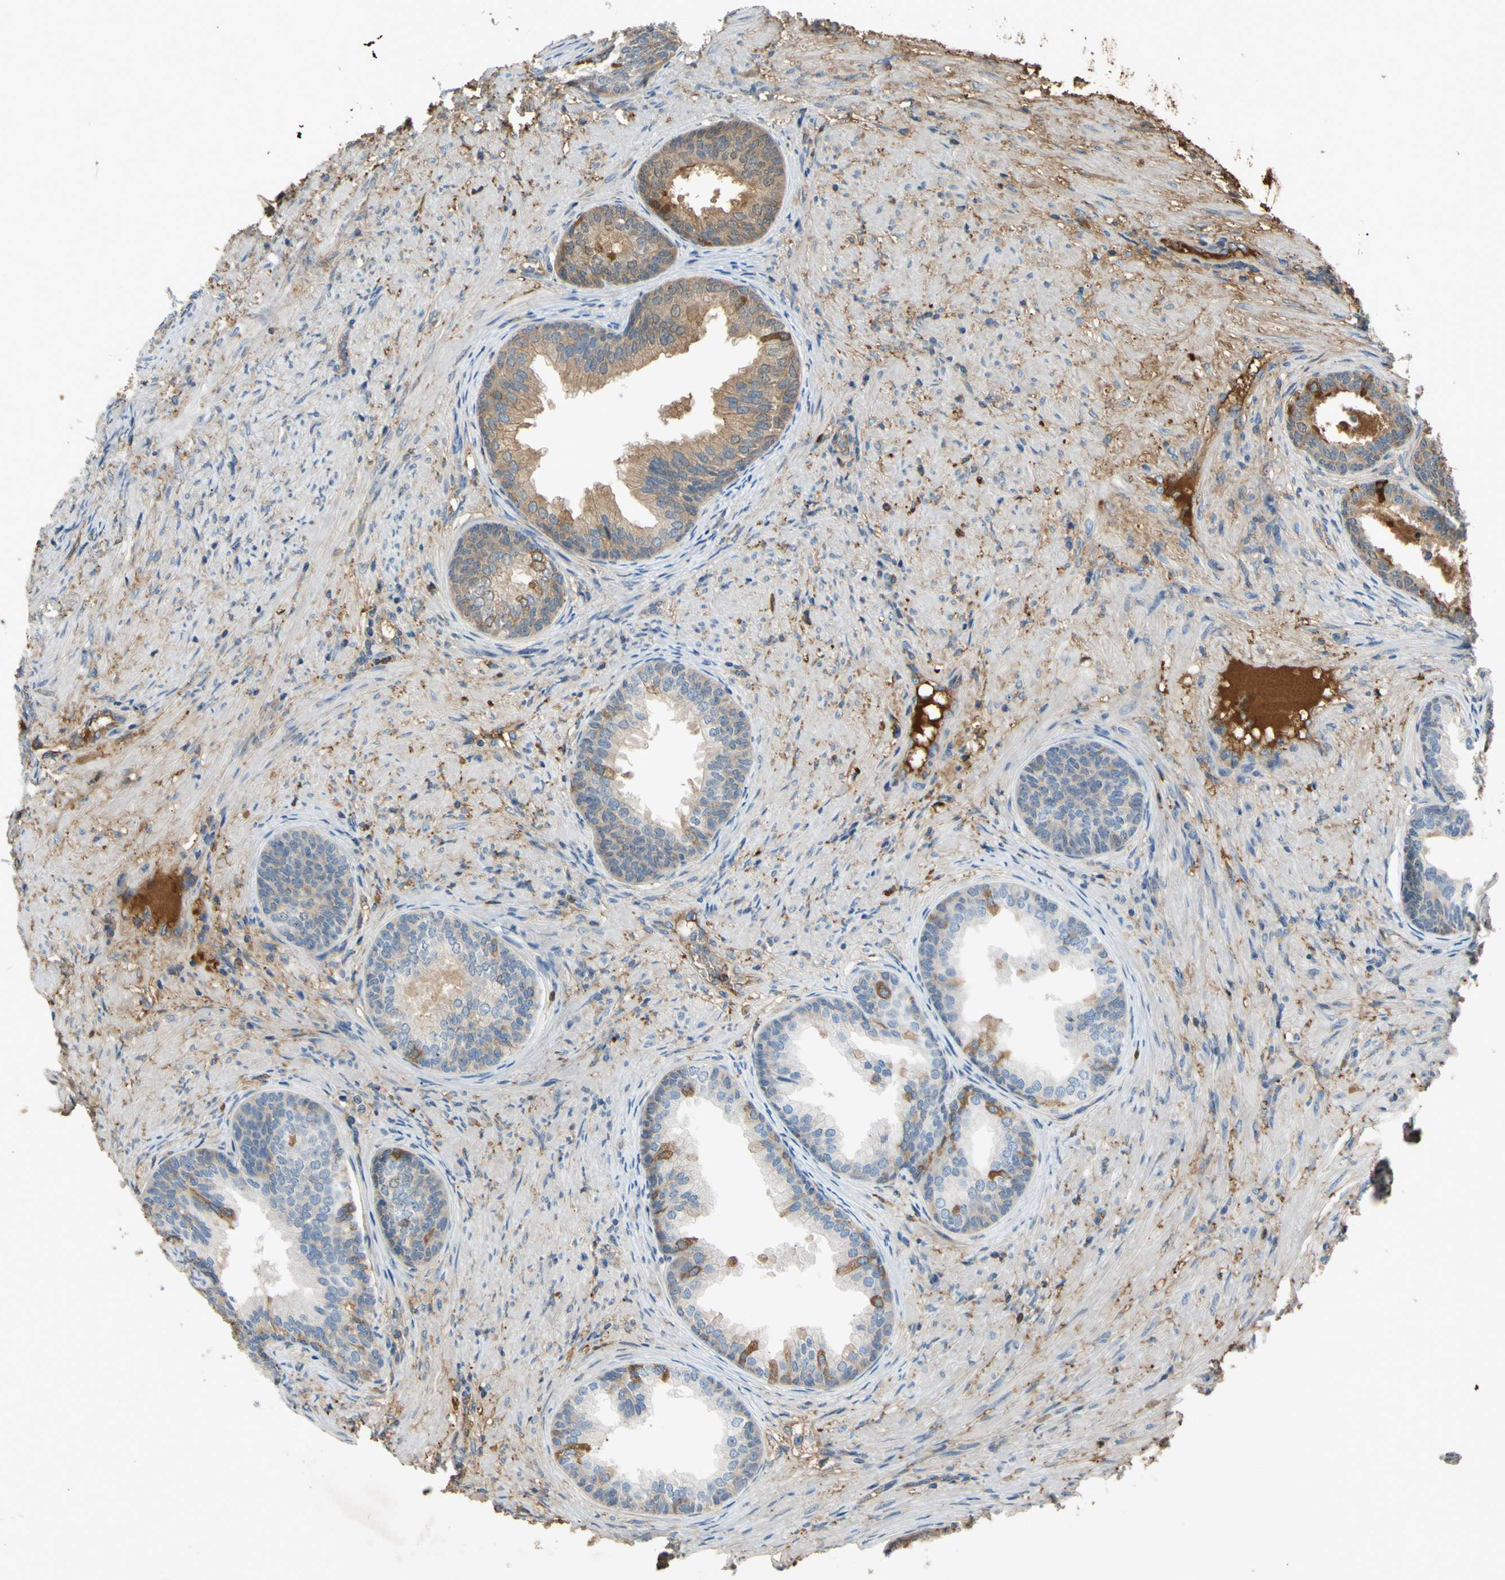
{"staining": {"intensity": "moderate", "quantity": "25%-75%", "location": "cytoplasmic/membranous,nuclear"}, "tissue": "prostate", "cell_type": "Glandular cells", "image_type": "normal", "snomed": [{"axis": "morphology", "description": "Normal tissue, NOS"}, {"axis": "topography", "description": "Prostate"}], "caption": "A brown stain highlights moderate cytoplasmic/membranous,nuclear expression of a protein in glandular cells of unremarkable human prostate. (Brightfield microscopy of DAB IHC at high magnification).", "gene": "TIMP2", "patient": {"sex": "male", "age": 76}}